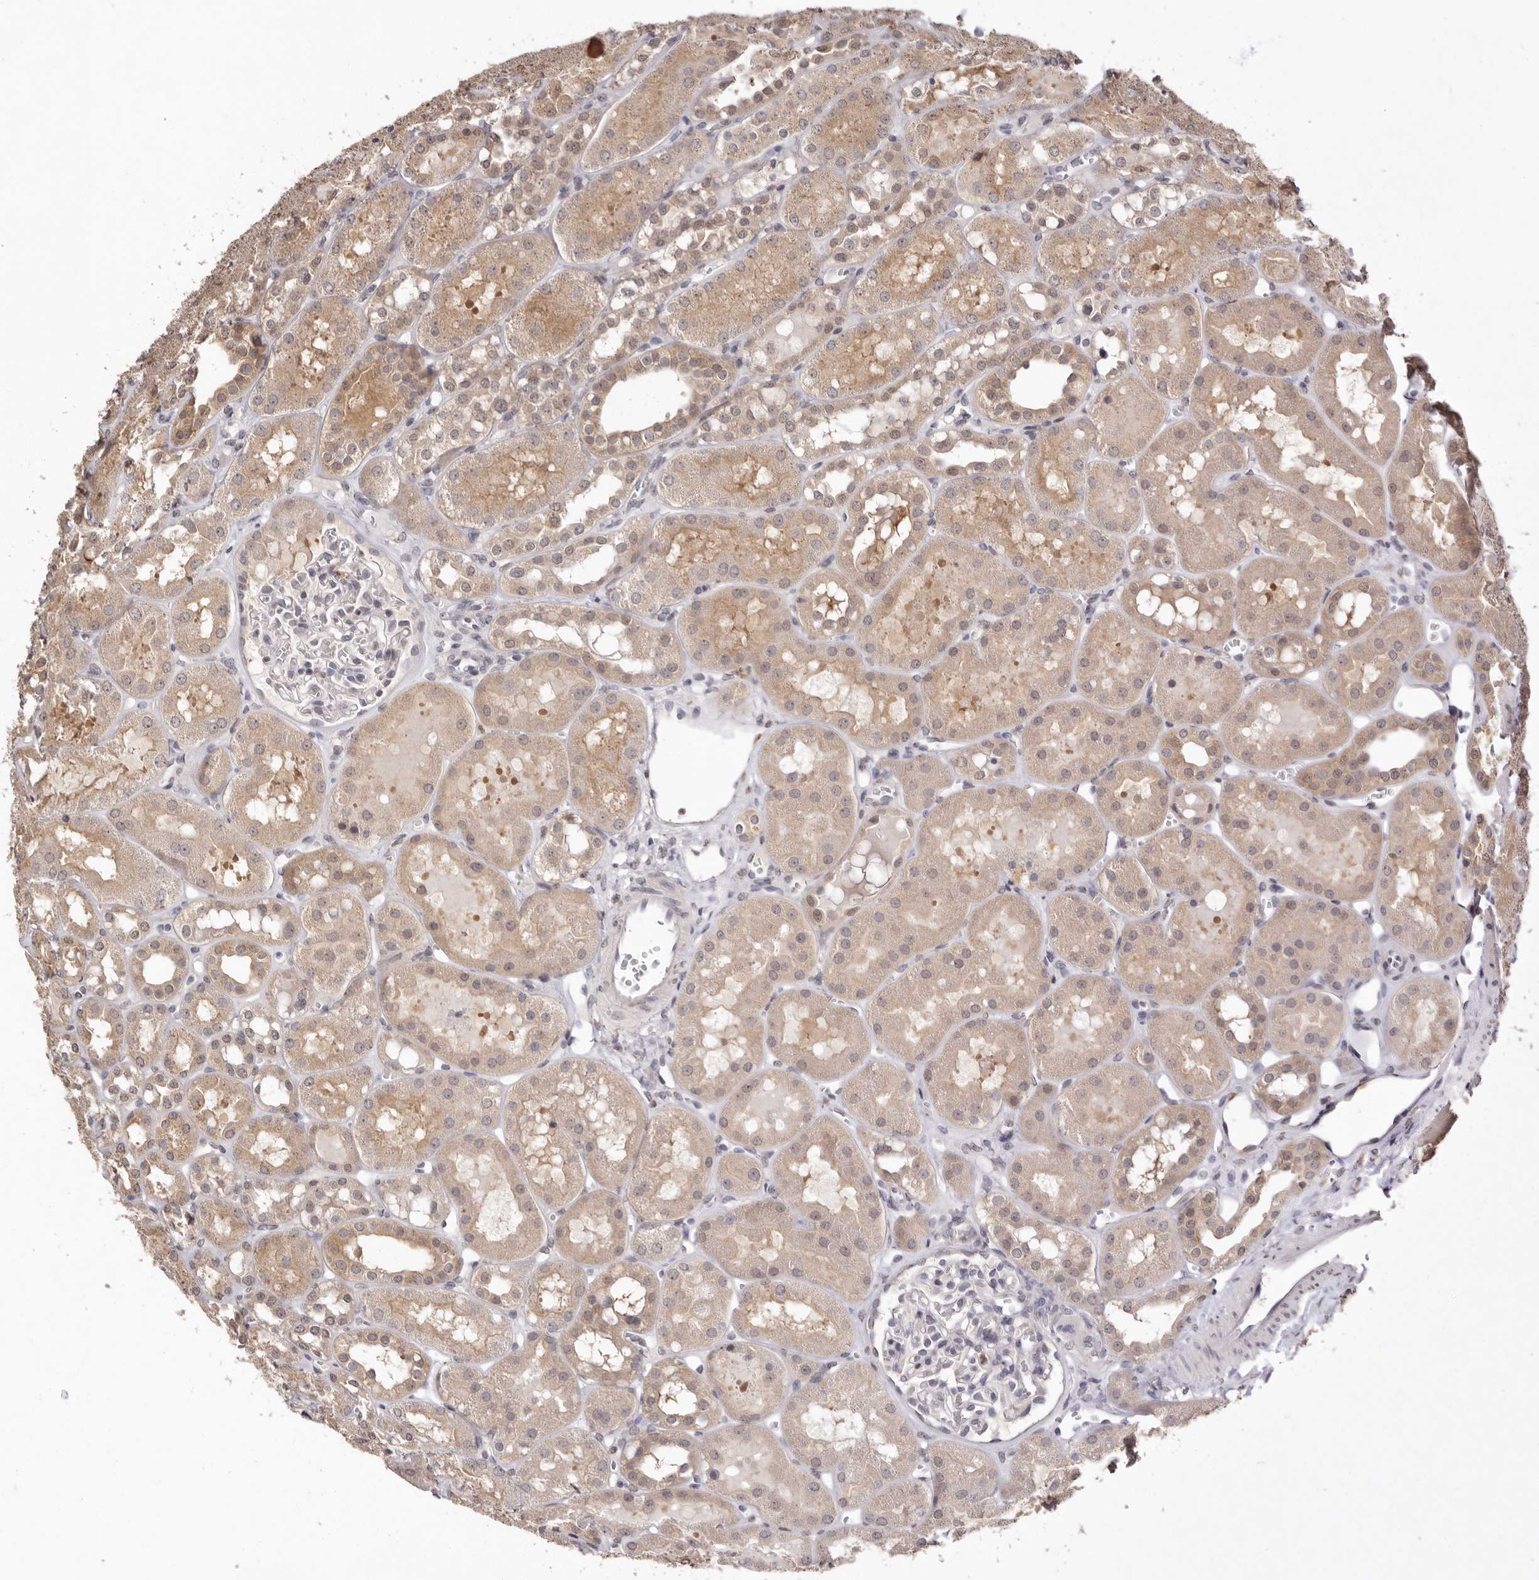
{"staining": {"intensity": "negative", "quantity": "none", "location": "none"}, "tissue": "kidney", "cell_type": "Cells in glomeruli", "image_type": "normal", "snomed": [{"axis": "morphology", "description": "Normal tissue, NOS"}, {"axis": "topography", "description": "Kidney"}], "caption": "Kidney stained for a protein using immunohistochemistry (IHC) shows no expression cells in glomeruli.", "gene": "SULT1E1", "patient": {"sex": "male", "age": 16}}